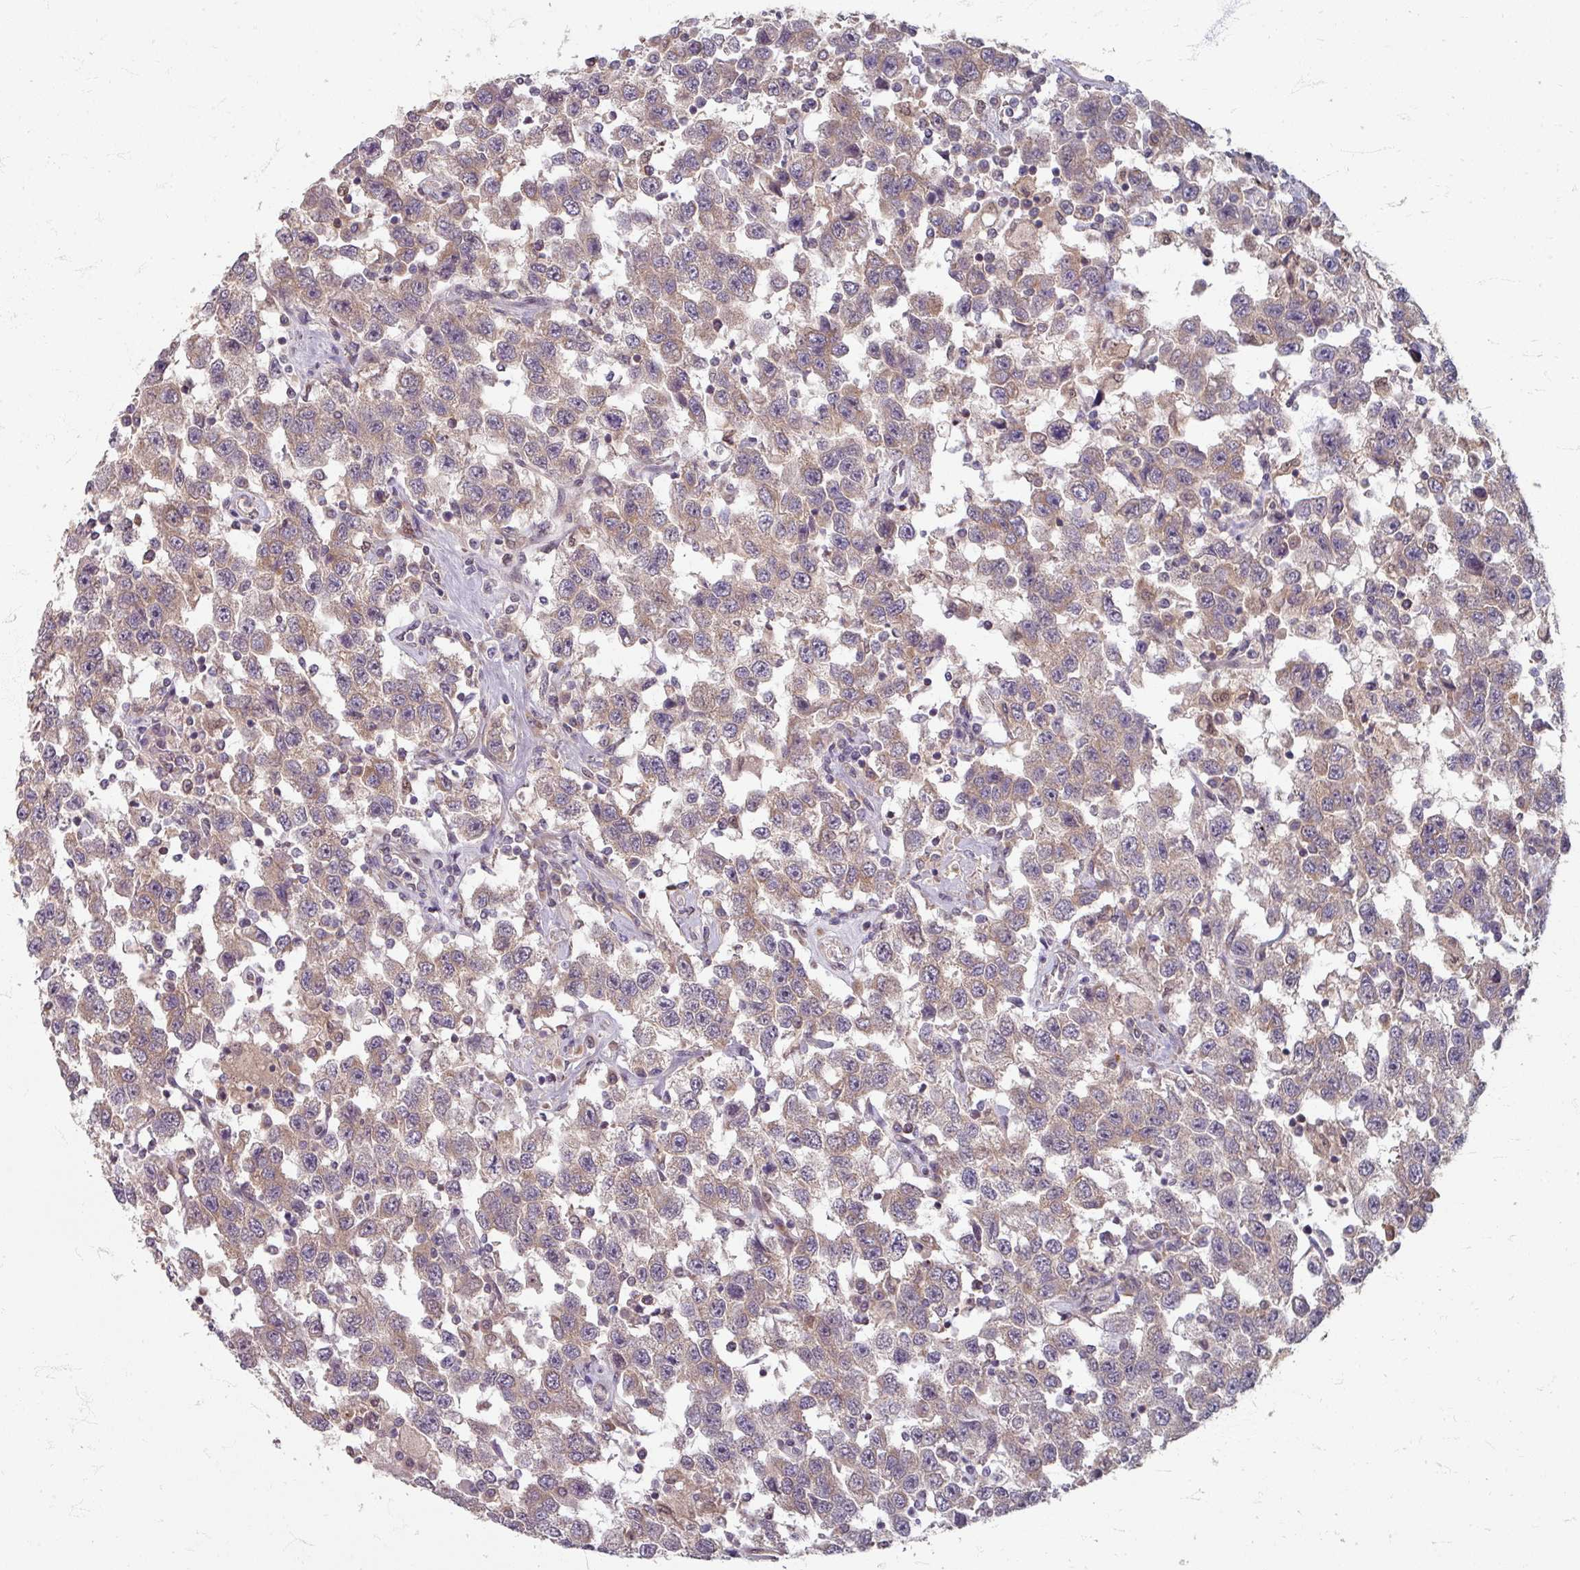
{"staining": {"intensity": "weak", "quantity": "25%-75%", "location": "cytoplasmic/membranous"}, "tissue": "testis cancer", "cell_type": "Tumor cells", "image_type": "cancer", "snomed": [{"axis": "morphology", "description": "Seminoma, NOS"}, {"axis": "topography", "description": "Testis"}], "caption": "IHC photomicrograph of neoplastic tissue: testis cancer stained using IHC shows low levels of weak protein expression localized specifically in the cytoplasmic/membranous of tumor cells, appearing as a cytoplasmic/membranous brown color.", "gene": "STAM", "patient": {"sex": "male", "age": 41}}